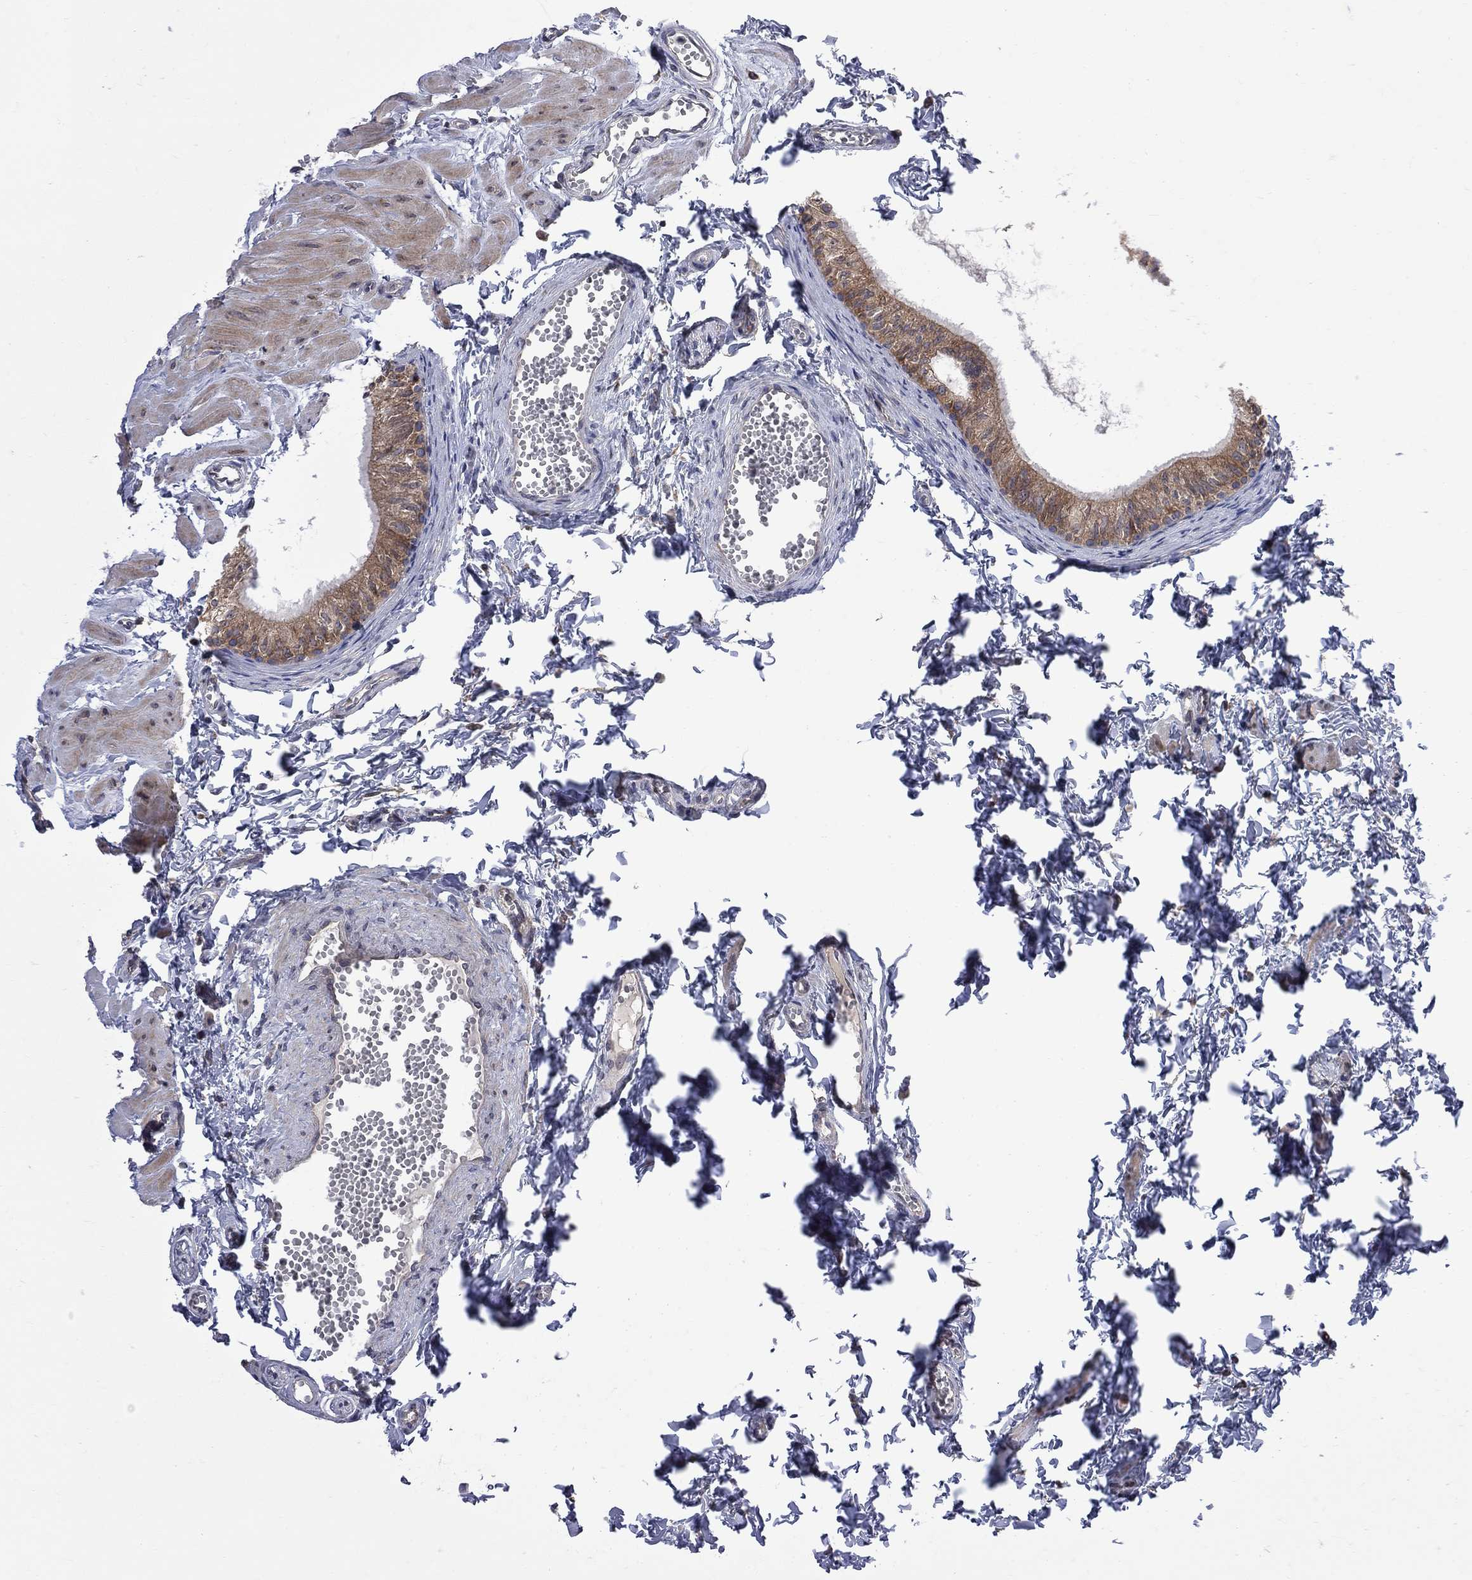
{"staining": {"intensity": "moderate", "quantity": ">75%", "location": "cytoplasmic/membranous"}, "tissue": "epididymis", "cell_type": "Glandular cells", "image_type": "normal", "snomed": [{"axis": "morphology", "description": "Normal tissue, NOS"}, {"axis": "topography", "description": "Epididymis"}], "caption": "About >75% of glandular cells in benign epididymis demonstrate moderate cytoplasmic/membranous protein expression as visualized by brown immunohistochemical staining.", "gene": "CNOT11", "patient": {"sex": "male", "age": 22}}